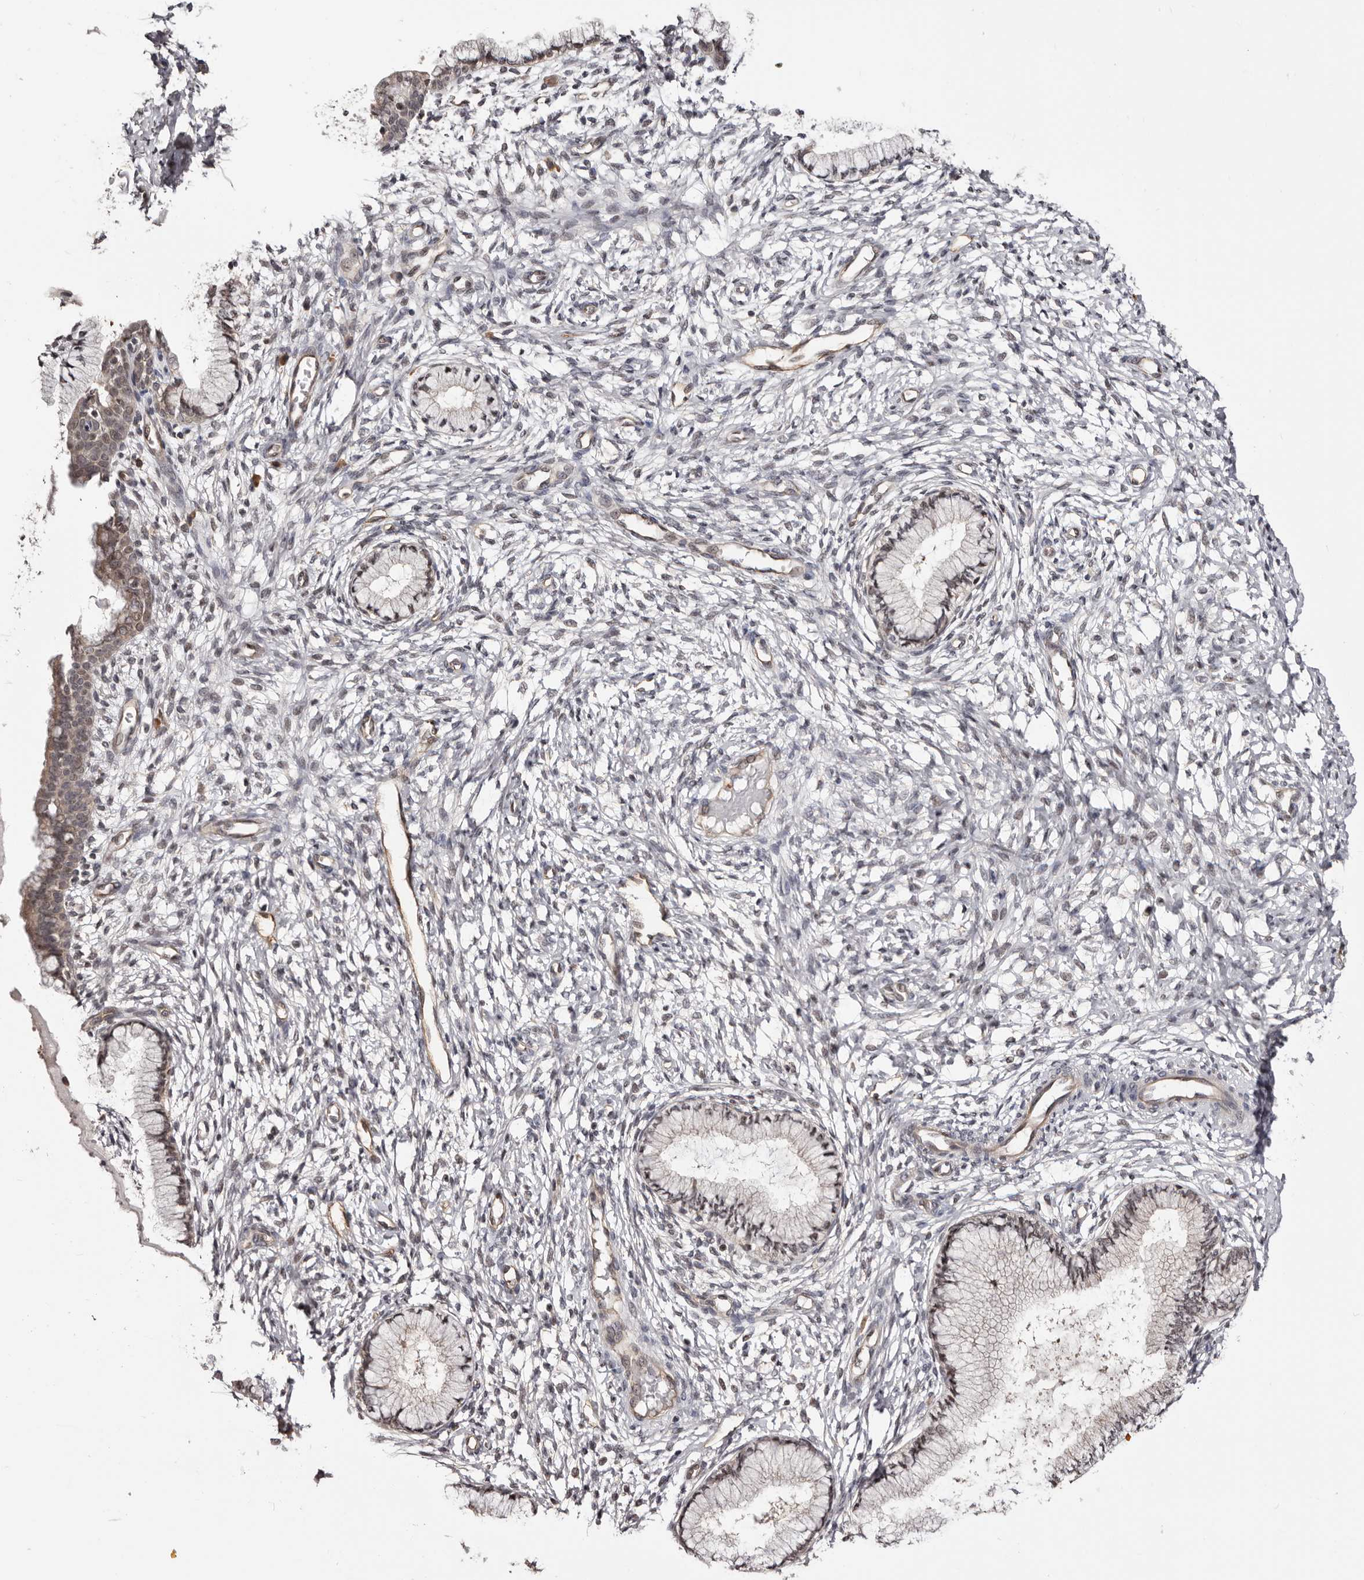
{"staining": {"intensity": "weak", "quantity": "25%-75%", "location": "cytoplasmic/membranous,nuclear"}, "tissue": "cervix", "cell_type": "Glandular cells", "image_type": "normal", "snomed": [{"axis": "morphology", "description": "Normal tissue, NOS"}, {"axis": "topography", "description": "Cervix"}], "caption": "DAB (3,3'-diaminobenzidine) immunohistochemical staining of unremarkable cervix reveals weak cytoplasmic/membranous,nuclear protein positivity in about 25%-75% of glandular cells.", "gene": "NOL12", "patient": {"sex": "female", "age": 36}}